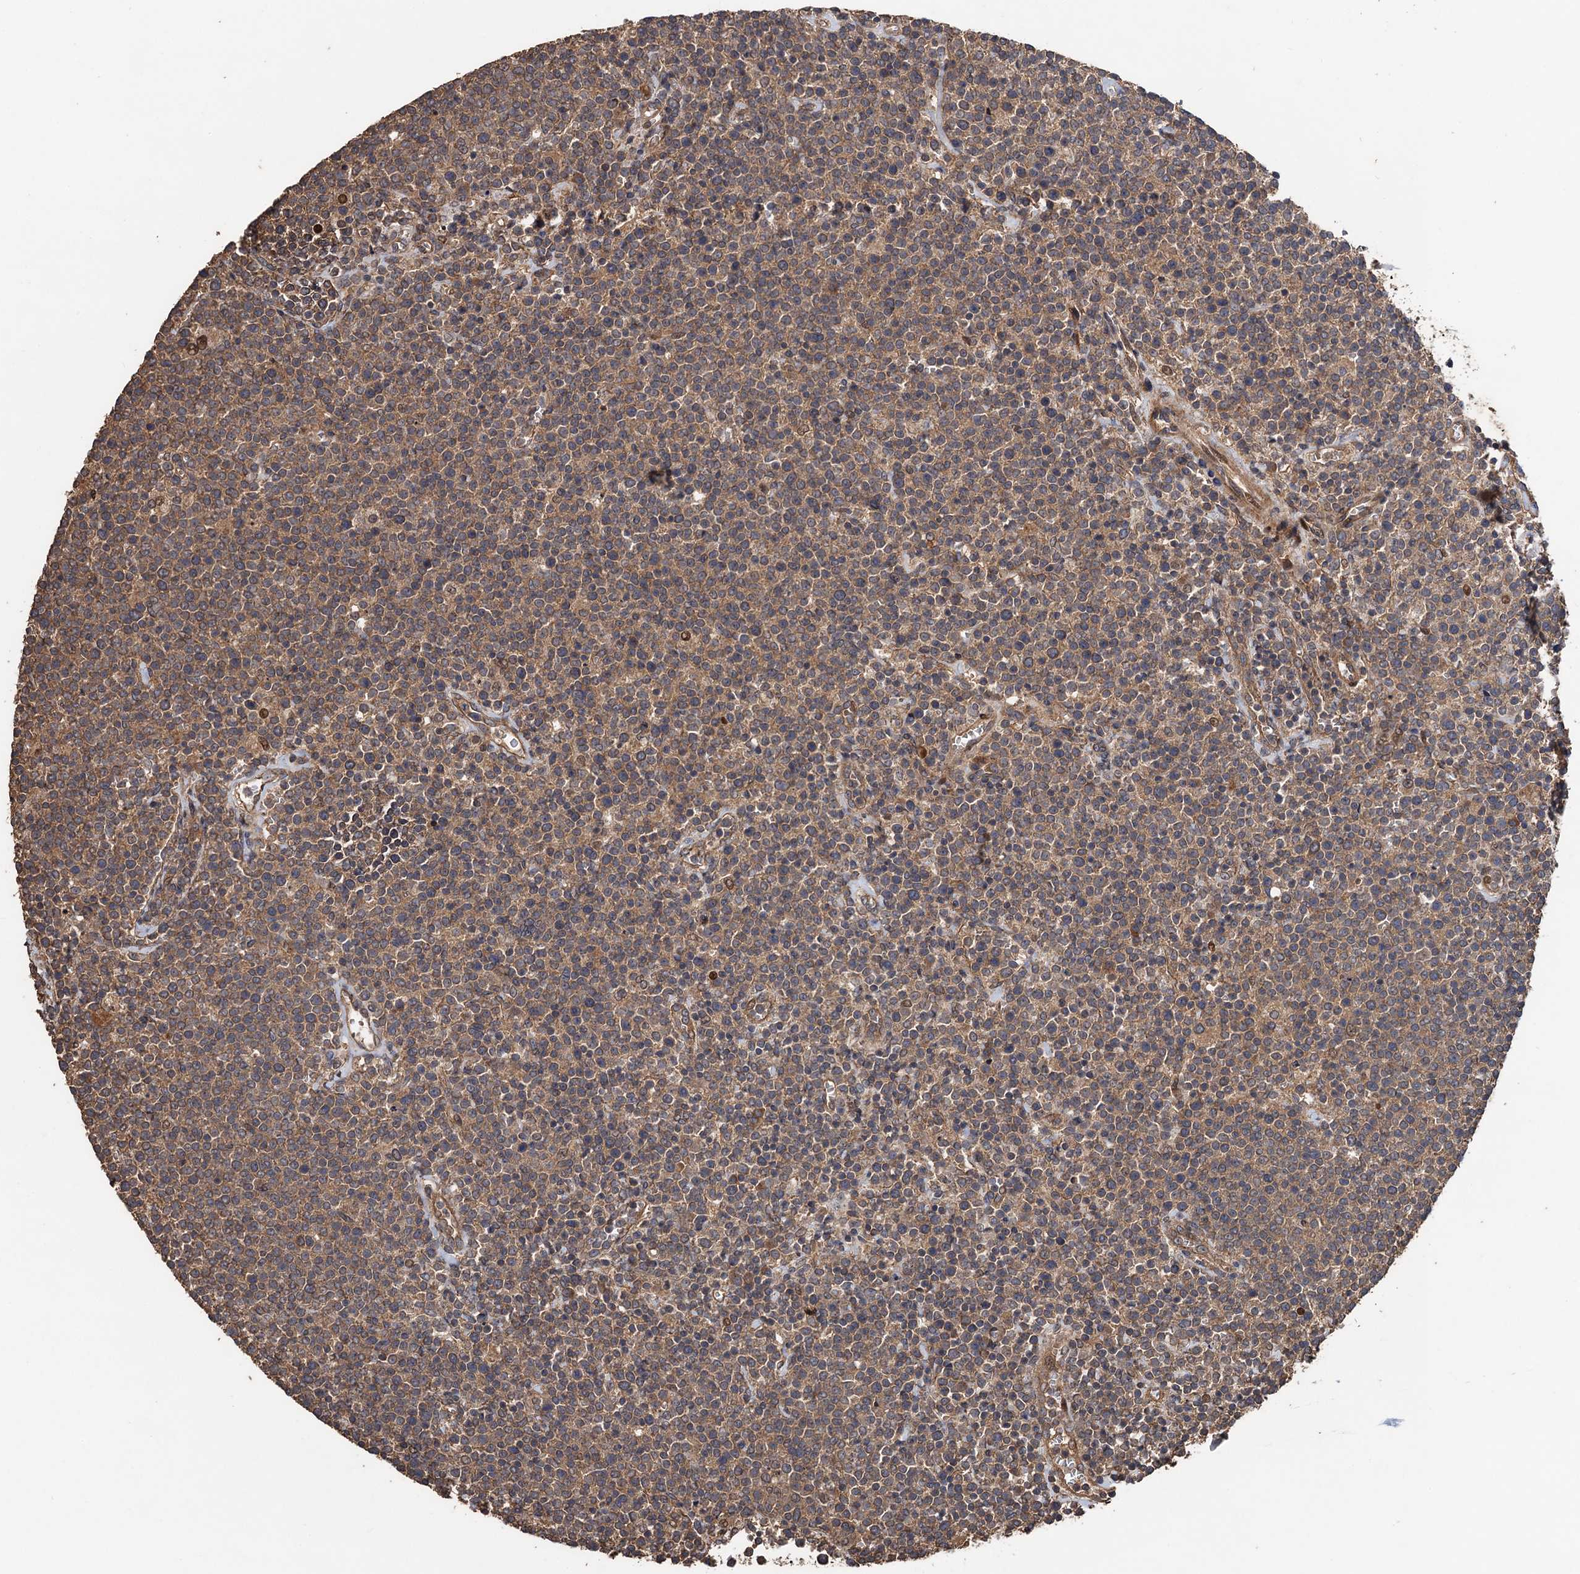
{"staining": {"intensity": "weak", "quantity": ">75%", "location": "cytoplasmic/membranous"}, "tissue": "lymphoma", "cell_type": "Tumor cells", "image_type": "cancer", "snomed": [{"axis": "morphology", "description": "Malignant lymphoma, non-Hodgkin's type, High grade"}, {"axis": "topography", "description": "Lymph node"}], "caption": "Weak cytoplasmic/membranous protein staining is present in about >75% of tumor cells in lymphoma.", "gene": "TMEM39B", "patient": {"sex": "male", "age": 61}}